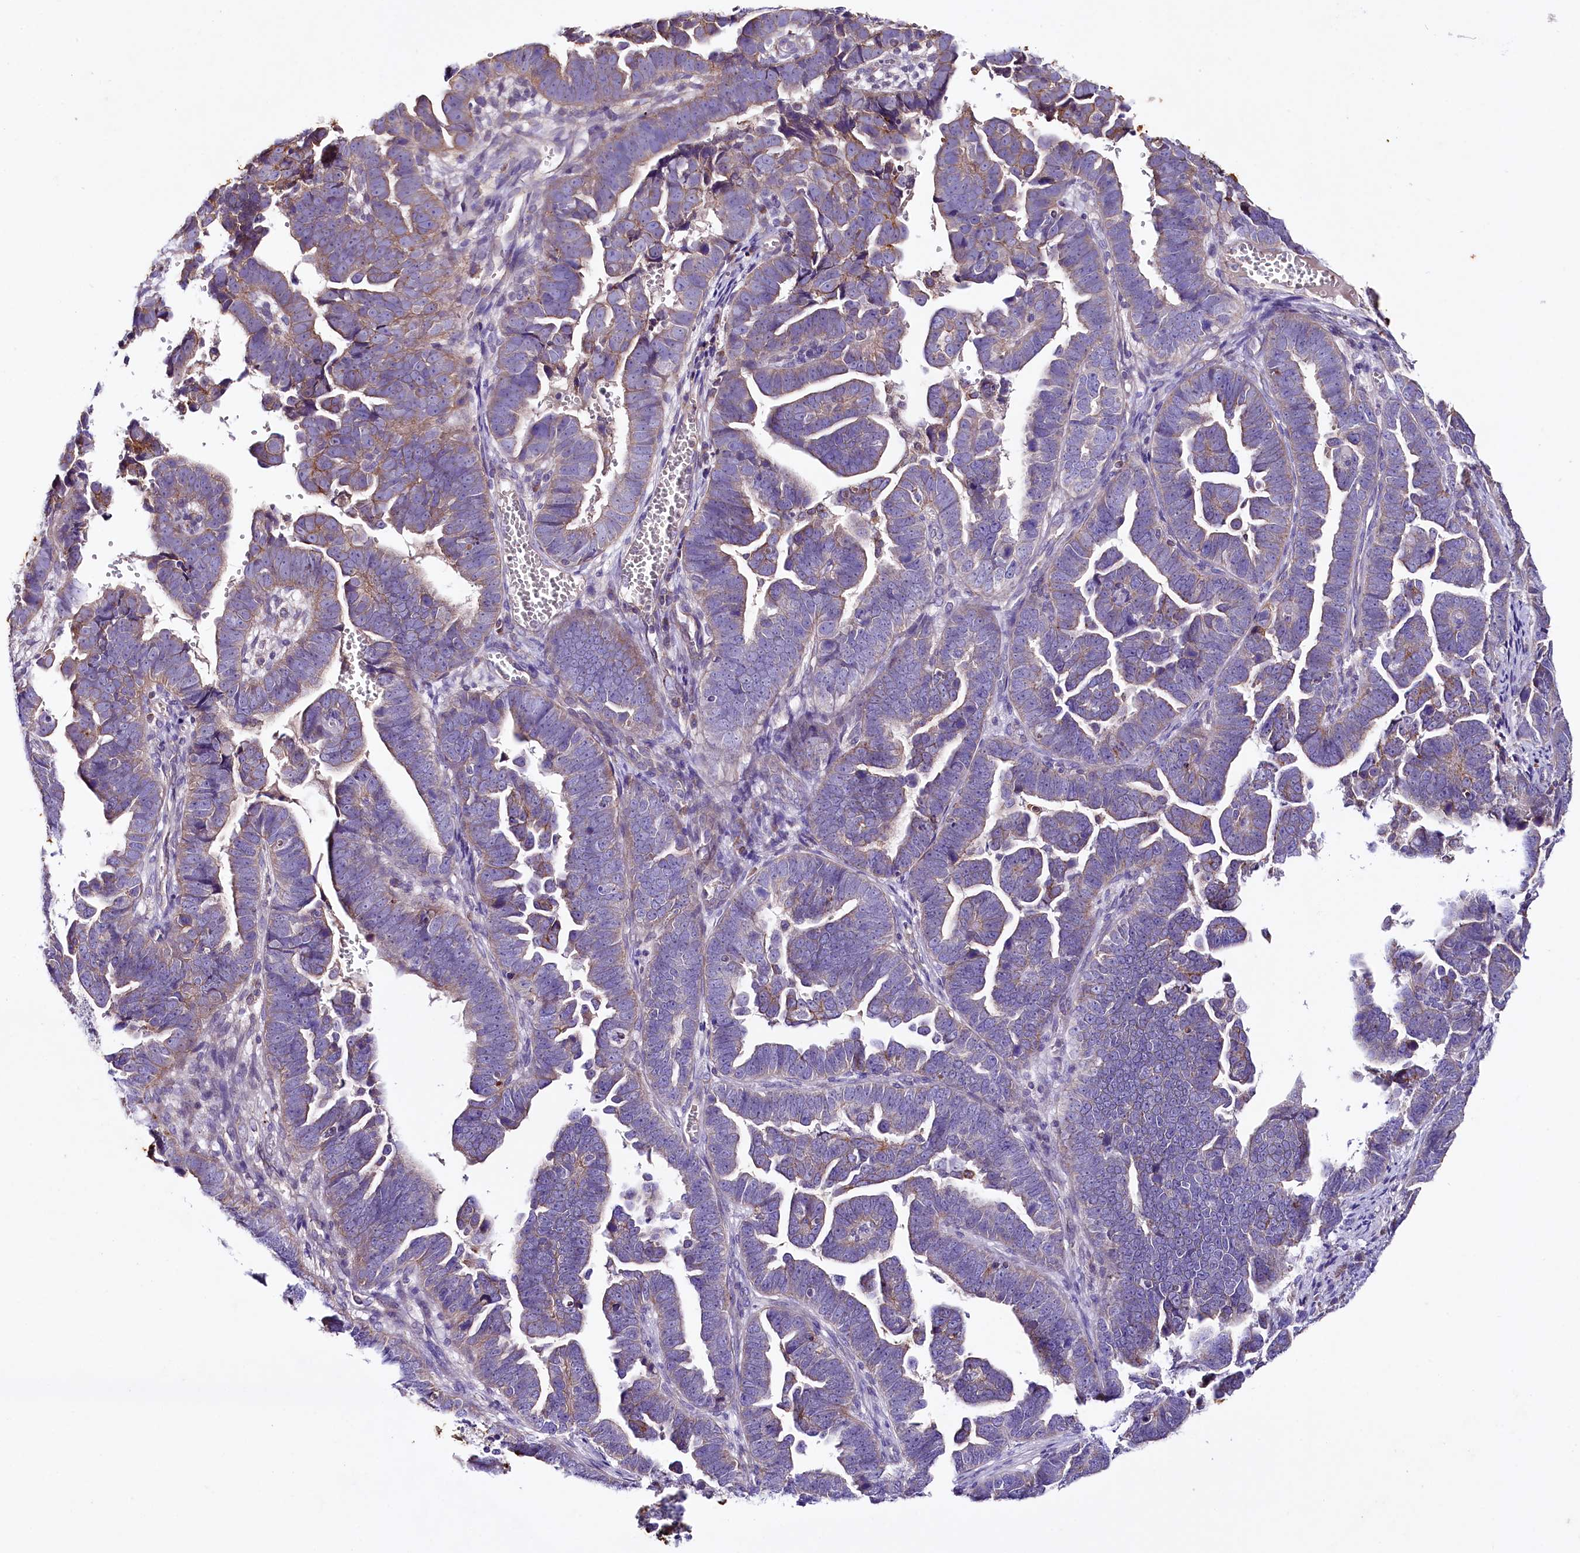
{"staining": {"intensity": "moderate", "quantity": "<25%", "location": "cytoplasmic/membranous"}, "tissue": "endometrial cancer", "cell_type": "Tumor cells", "image_type": "cancer", "snomed": [{"axis": "morphology", "description": "Adenocarcinoma, NOS"}, {"axis": "topography", "description": "Endometrium"}], "caption": "Protein expression analysis of endometrial cancer demonstrates moderate cytoplasmic/membranous staining in about <25% of tumor cells.", "gene": "SACM1L", "patient": {"sex": "female", "age": 75}}